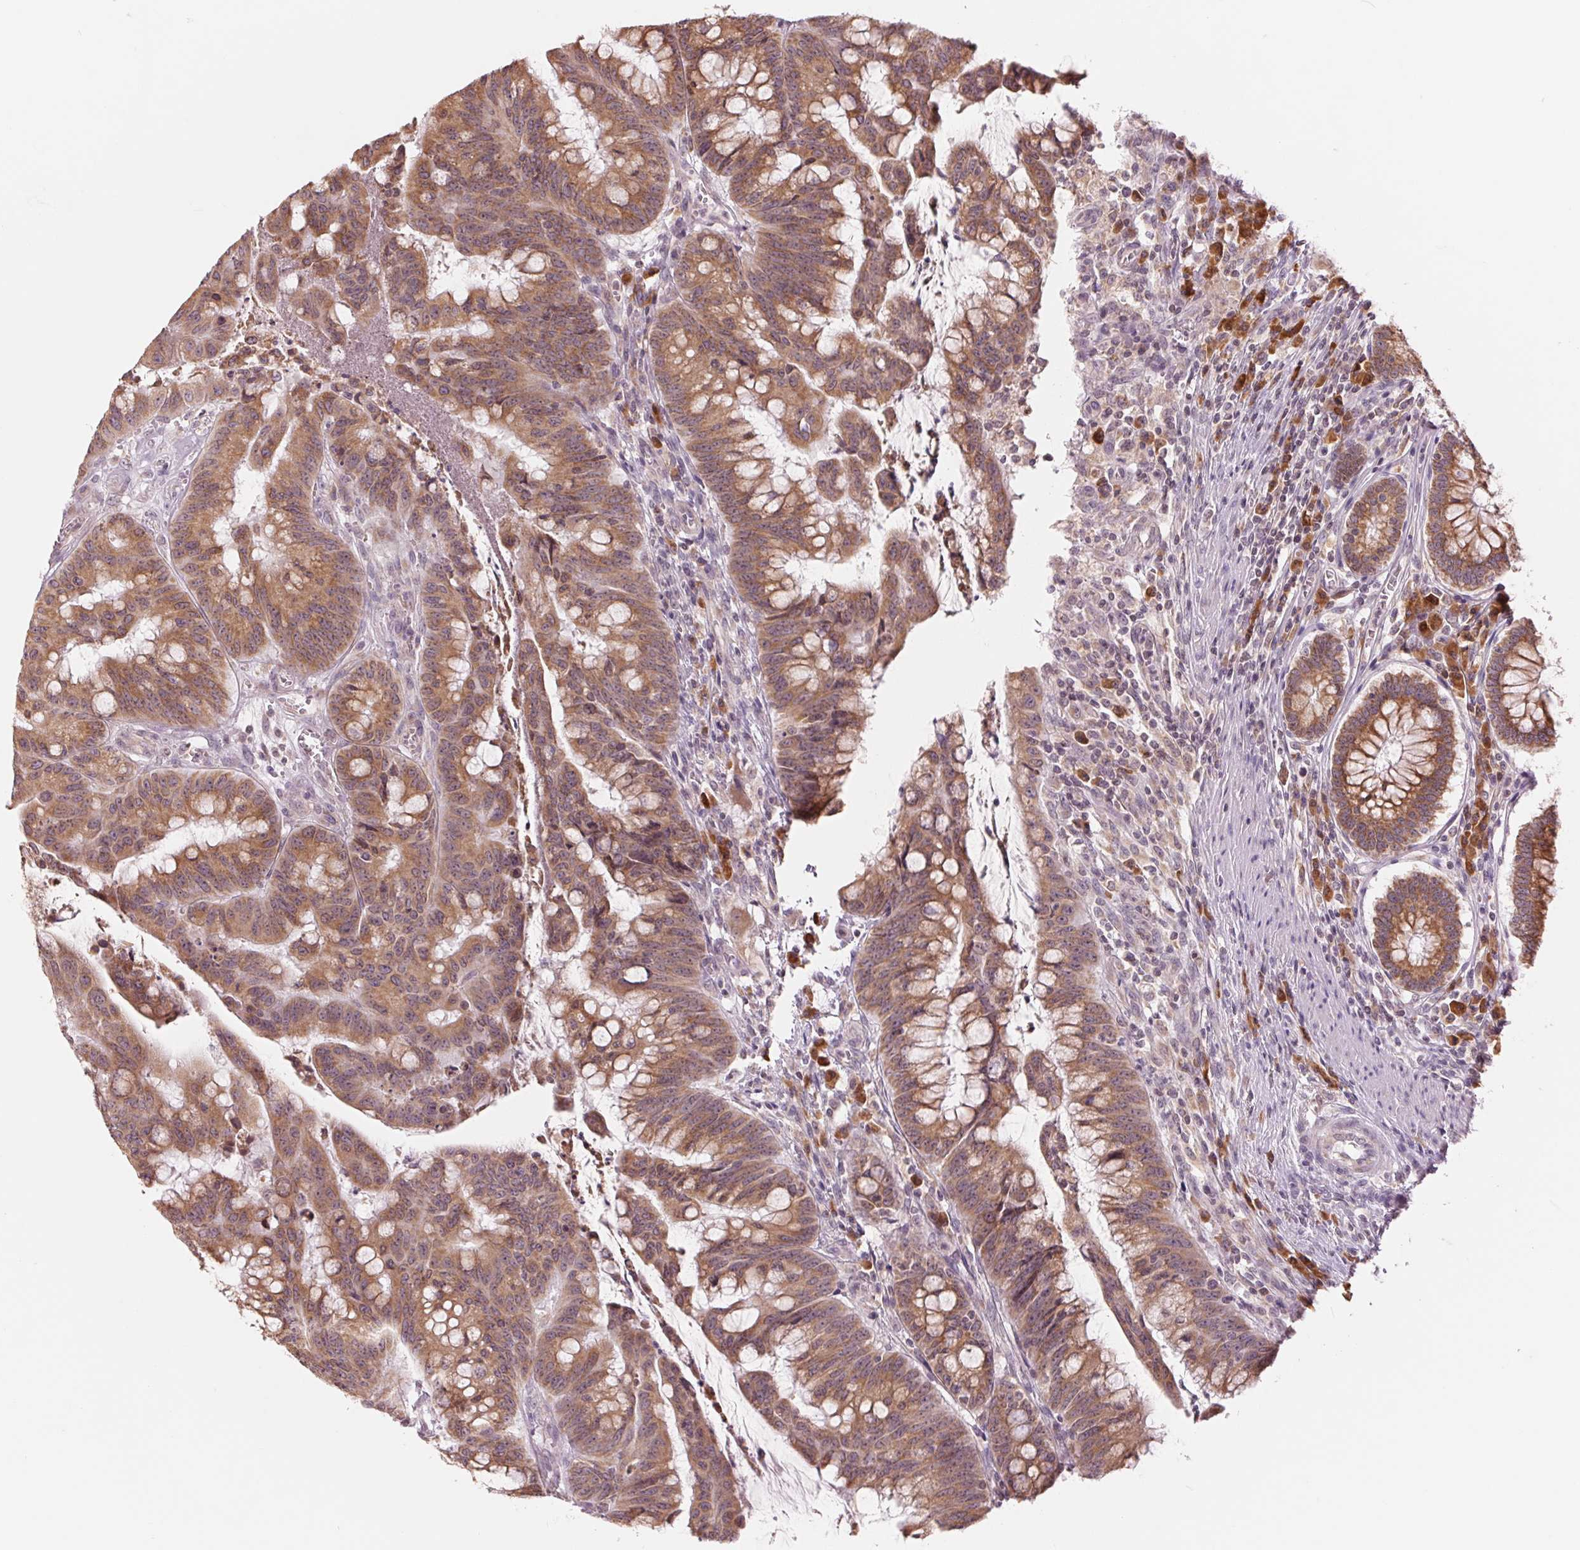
{"staining": {"intensity": "moderate", "quantity": ">75%", "location": "cytoplasmic/membranous"}, "tissue": "colorectal cancer", "cell_type": "Tumor cells", "image_type": "cancer", "snomed": [{"axis": "morphology", "description": "Adenocarcinoma, NOS"}, {"axis": "topography", "description": "Colon"}], "caption": "A photomicrograph of colorectal cancer stained for a protein reveals moderate cytoplasmic/membranous brown staining in tumor cells.", "gene": "TECR", "patient": {"sex": "male", "age": 62}}